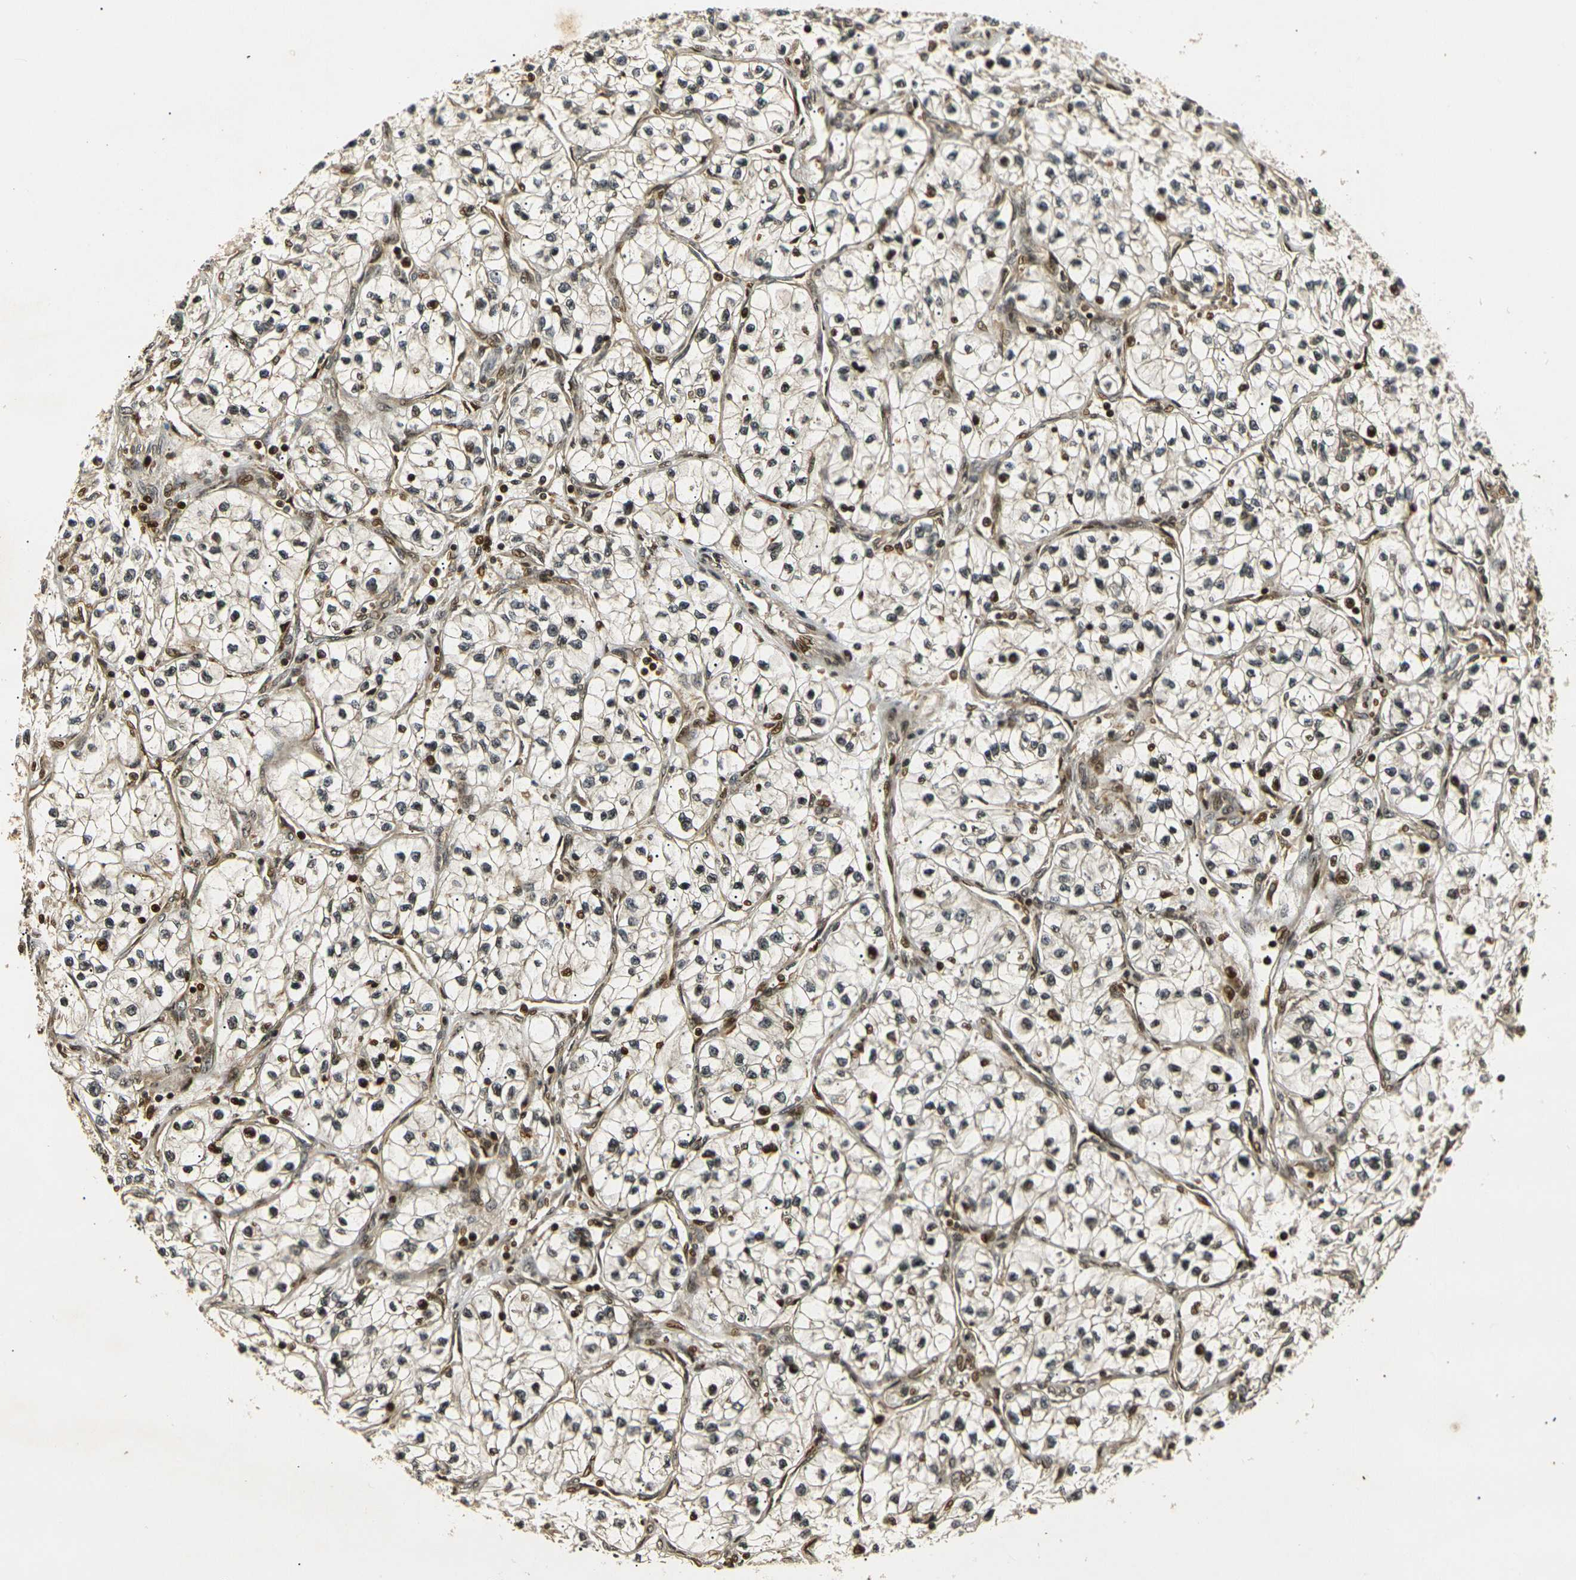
{"staining": {"intensity": "moderate", "quantity": "25%-75%", "location": "nuclear"}, "tissue": "renal cancer", "cell_type": "Tumor cells", "image_type": "cancer", "snomed": [{"axis": "morphology", "description": "Adenocarcinoma, NOS"}, {"axis": "topography", "description": "Kidney"}], "caption": "Adenocarcinoma (renal) stained for a protein shows moderate nuclear positivity in tumor cells. The protein is shown in brown color, while the nuclei are stained blue.", "gene": "ACTL6A", "patient": {"sex": "female", "age": 57}}